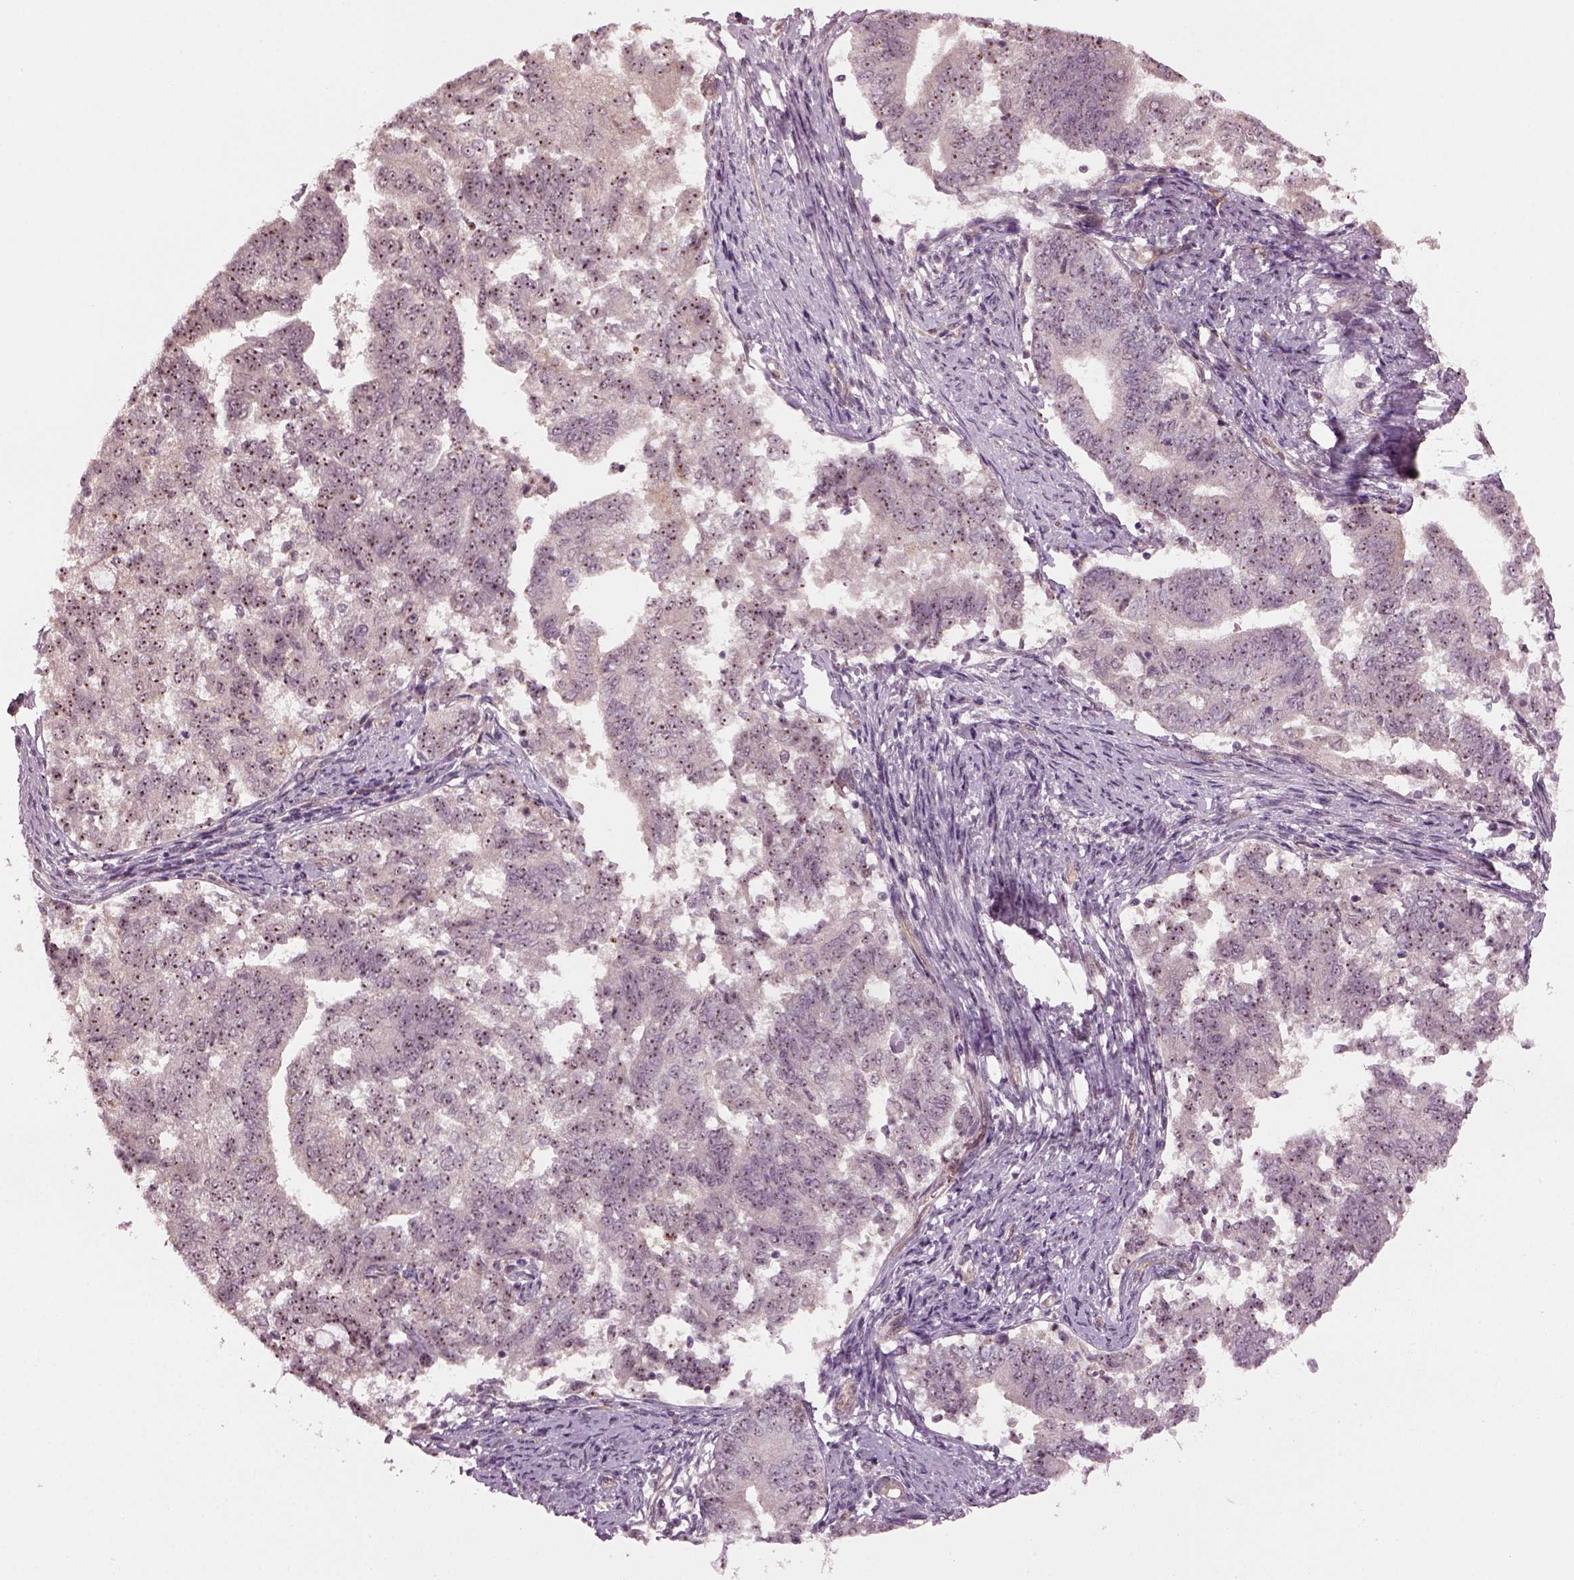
{"staining": {"intensity": "moderate", "quantity": ">75%", "location": "nuclear"}, "tissue": "endometrial cancer", "cell_type": "Tumor cells", "image_type": "cancer", "snomed": [{"axis": "morphology", "description": "Adenocarcinoma, NOS"}, {"axis": "topography", "description": "Endometrium"}], "caption": "Immunohistochemistry (IHC) photomicrograph of neoplastic tissue: human adenocarcinoma (endometrial) stained using immunohistochemistry shows medium levels of moderate protein expression localized specifically in the nuclear of tumor cells, appearing as a nuclear brown color.", "gene": "GNRH1", "patient": {"sex": "female", "age": 65}}